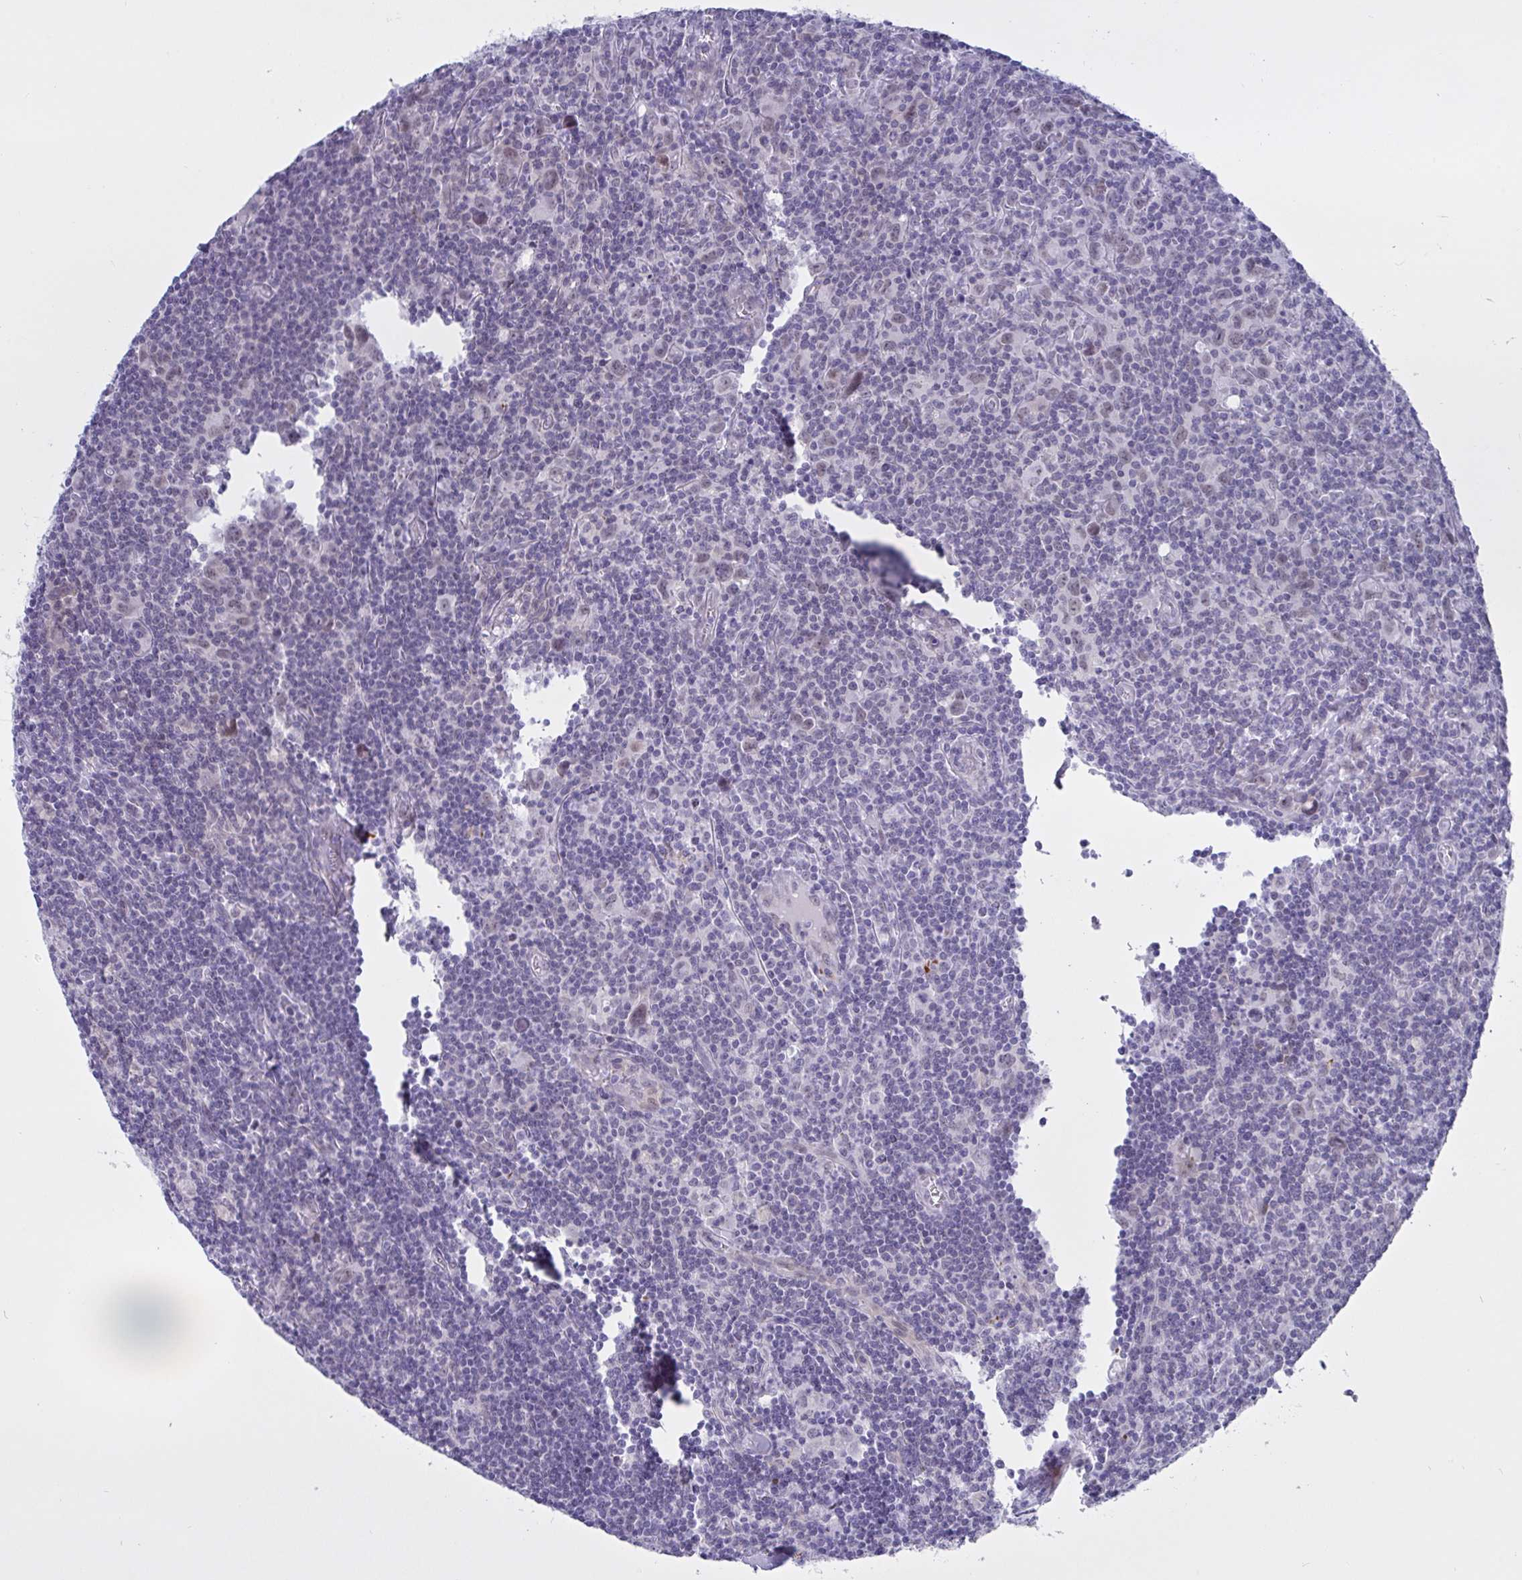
{"staining": {"intensity": "negative", "quantity": "none", "location": "none"}, "tissue": "lymphoma", "cell_type": "Tumor cells", "image_type": "cancer", "snomed": [{"axis": "morphology", "description": "Hodgkin's disease, NOS"}, {"axis": "topography", "description": "Lymph node"}], "caption": "This is an immunohistochemistry (IHC) histopathology image of human lymphoma. There is no staining in tumor cells.", "gene": "FBXL22", "patient": {"sex": "female", "age": 18}}